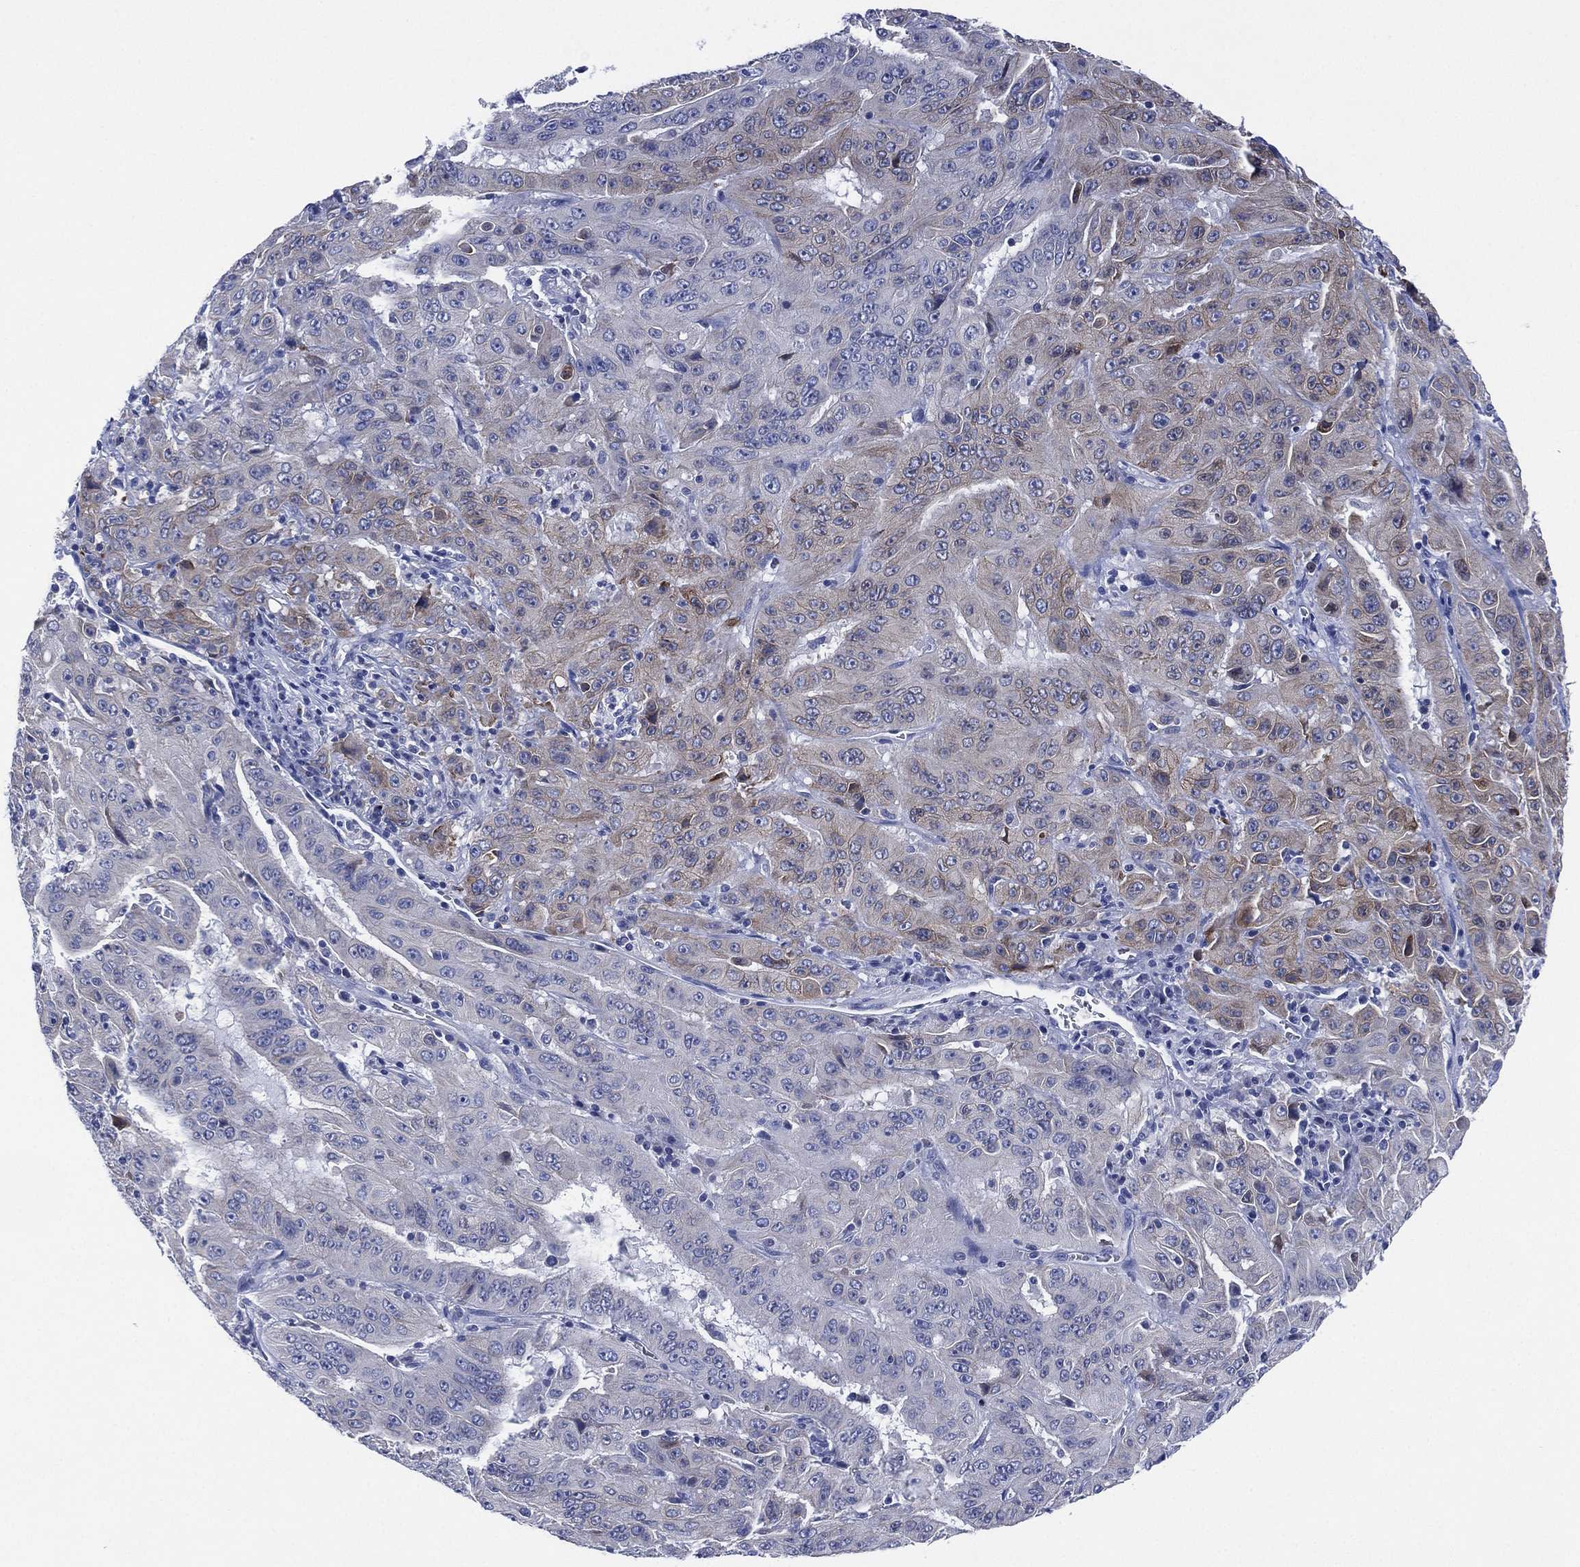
{"staining": {"intensity": "weak", "quantity": "<25%", "location": "cytoplasmic/membranous"}, "tissue": "pancreatic cancer", "cell_type": "Tumor cells", "image_type": "cancer", "snomed": [{"axis": "morphology", "description": "Adenocarcinoma, NOS"}, {"axis": "topography", "description": "Pancreas"}], "caption": "A high-resolution histopathology image shows immunohistochemistry staining of pancreatic adenocarcinoma, which displays no significant staining in tumor cells. (DAB (3,3'-diaminobenzidine) immunohistochemistry (IHC) visualized using brightfield microscopy, high magnification).", "gene": "CHRNA3", "patient": {"sex": "male", "age": 63}}